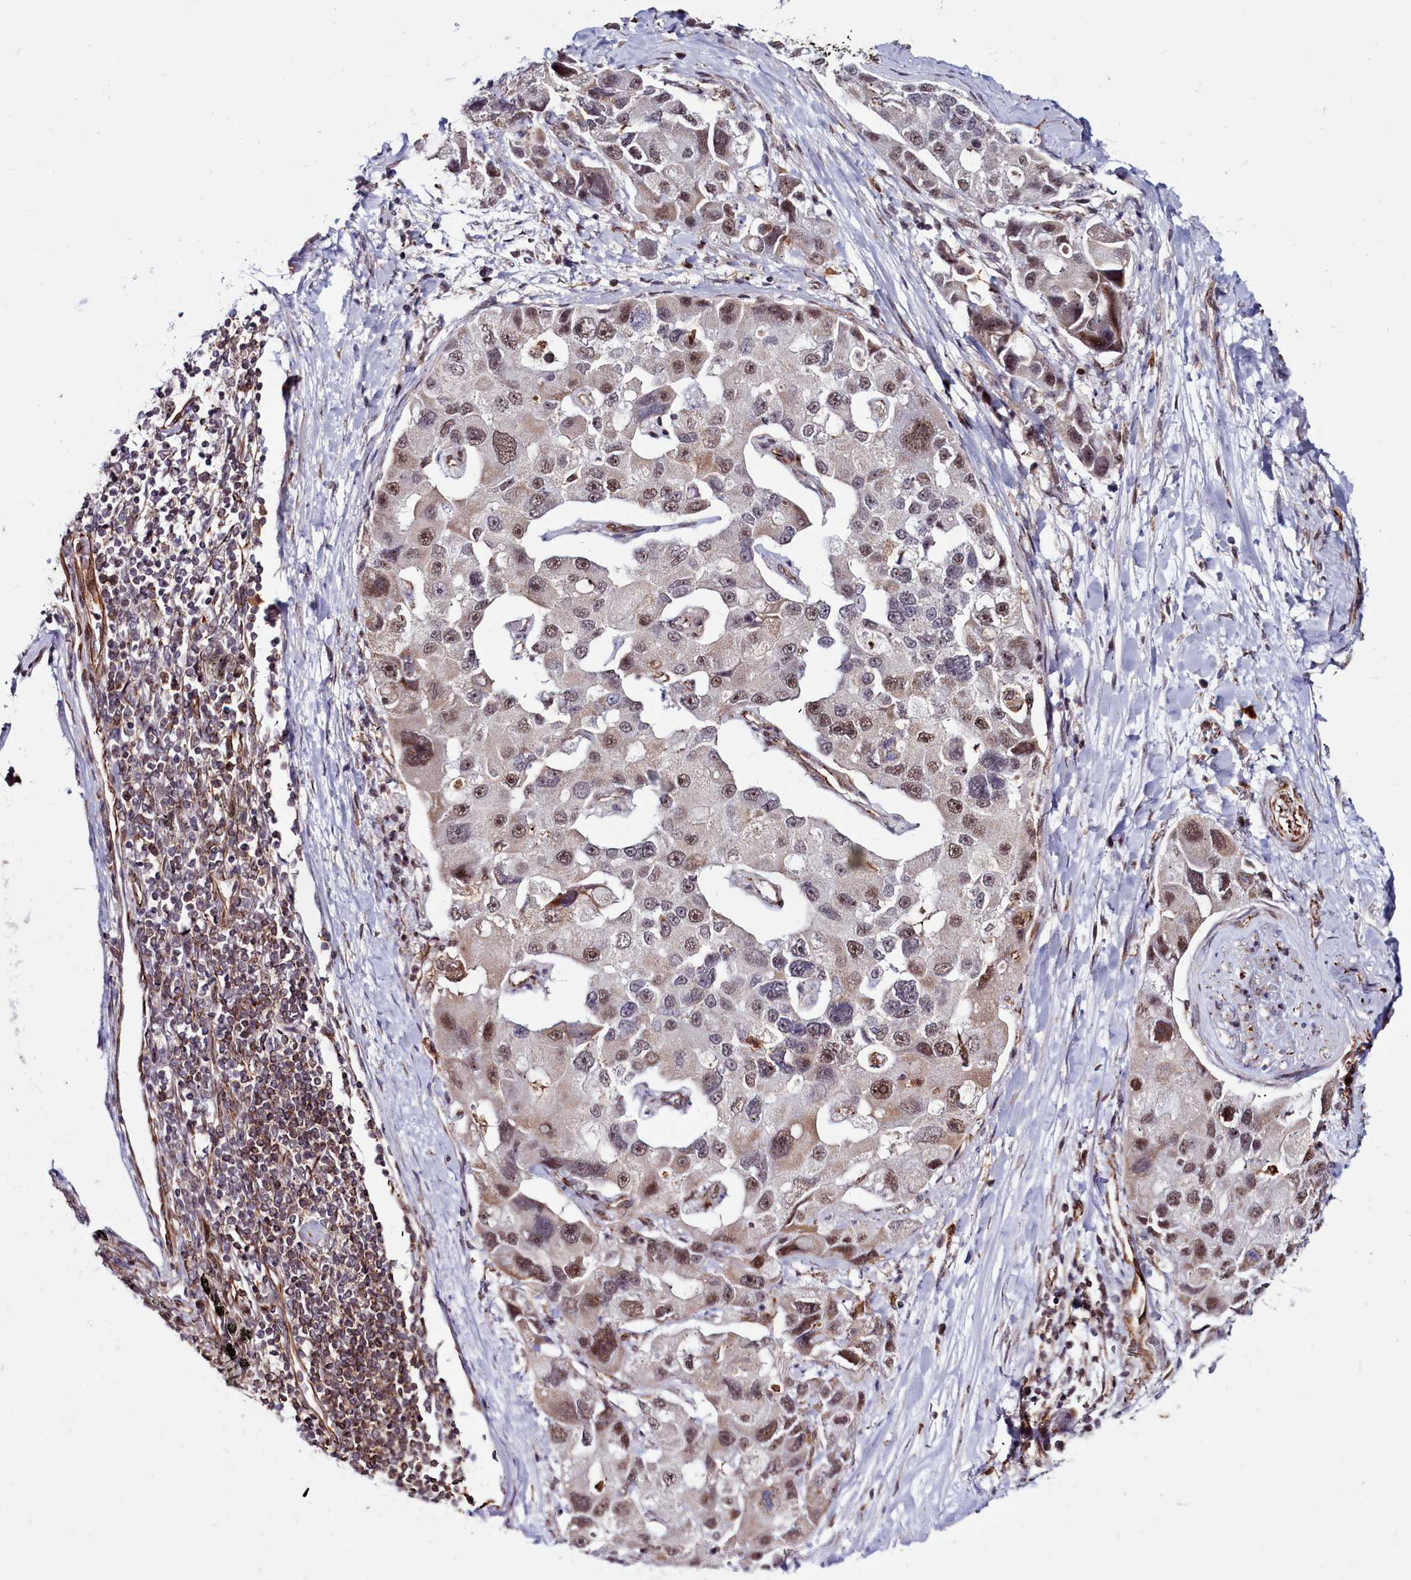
{"staining": {"intensity": "moderate", "quantity": ">75%", "location": "nuclear"}, "tissue": "lung cancer", "cell_type": "Tumor cells", "image_type": "cancer", "snomed": [{"axis": "morphology", "description": "Adenocarcinoma, NOS"}, {"axis": "topography", "description": "Lung"}], "caption": "Protein expression analysis of human lung adenocarcinoma reveals moderate nuclear positivity in approximately >75% of tumor cells.", "gene": "CLK3", "patient": {"sex": "female", "age": 54}}